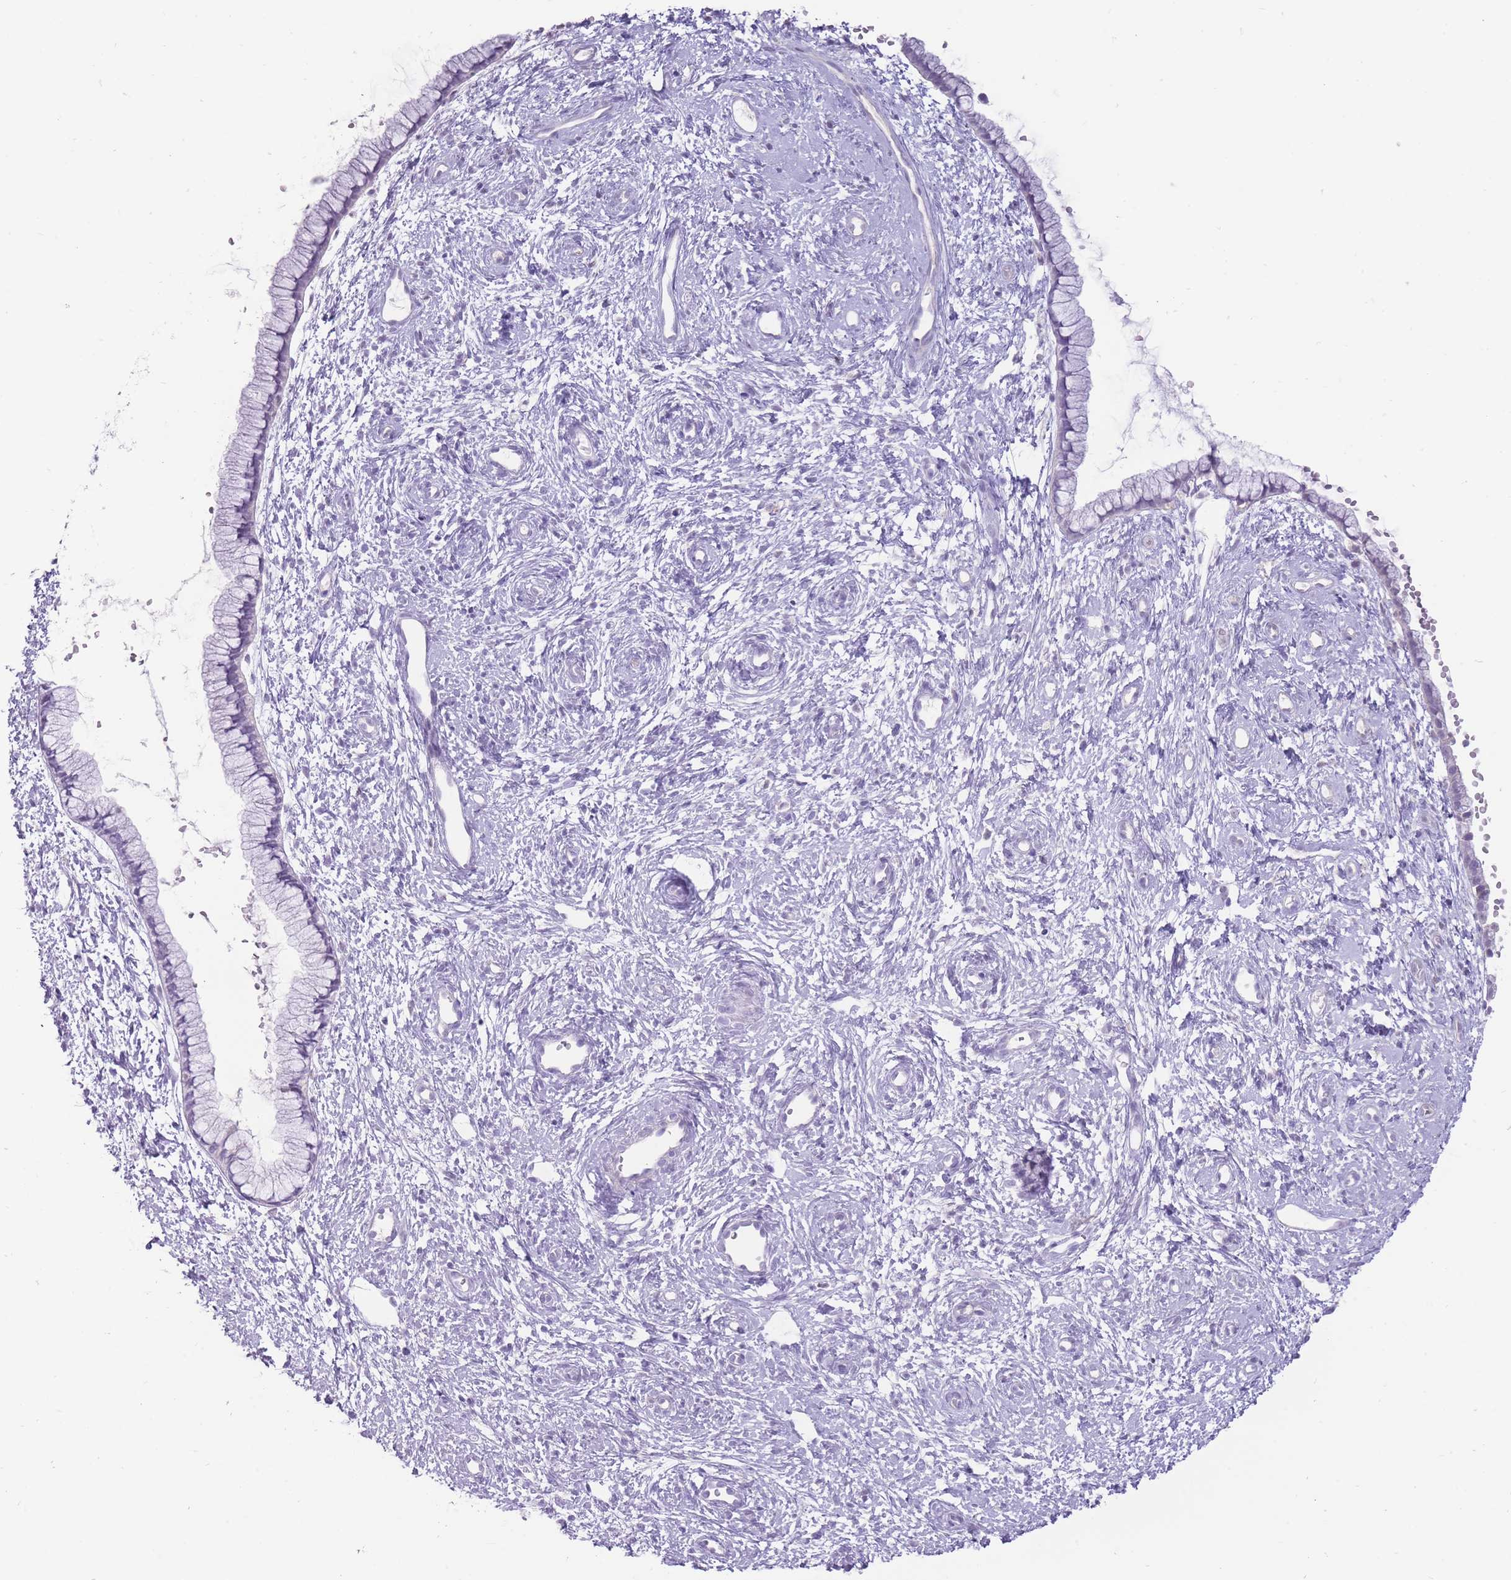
{"staining": {"intensity": "negative", "quantity": "none", "location": "none"}, "tissue": "cervix", "cell_type": "Glandular cells", "image_type": "normal", "snomed": [{"axis": "morphology", "description": "Normal tissue, NOS"}, {"axis": "topography", "description": "Cervix"}], "caption": "Immunohistochemistry of normal cervix reveals no staining in glandular cells.", "gene": "ERICH4", "patient": {"sex": "female", "age": 57}}